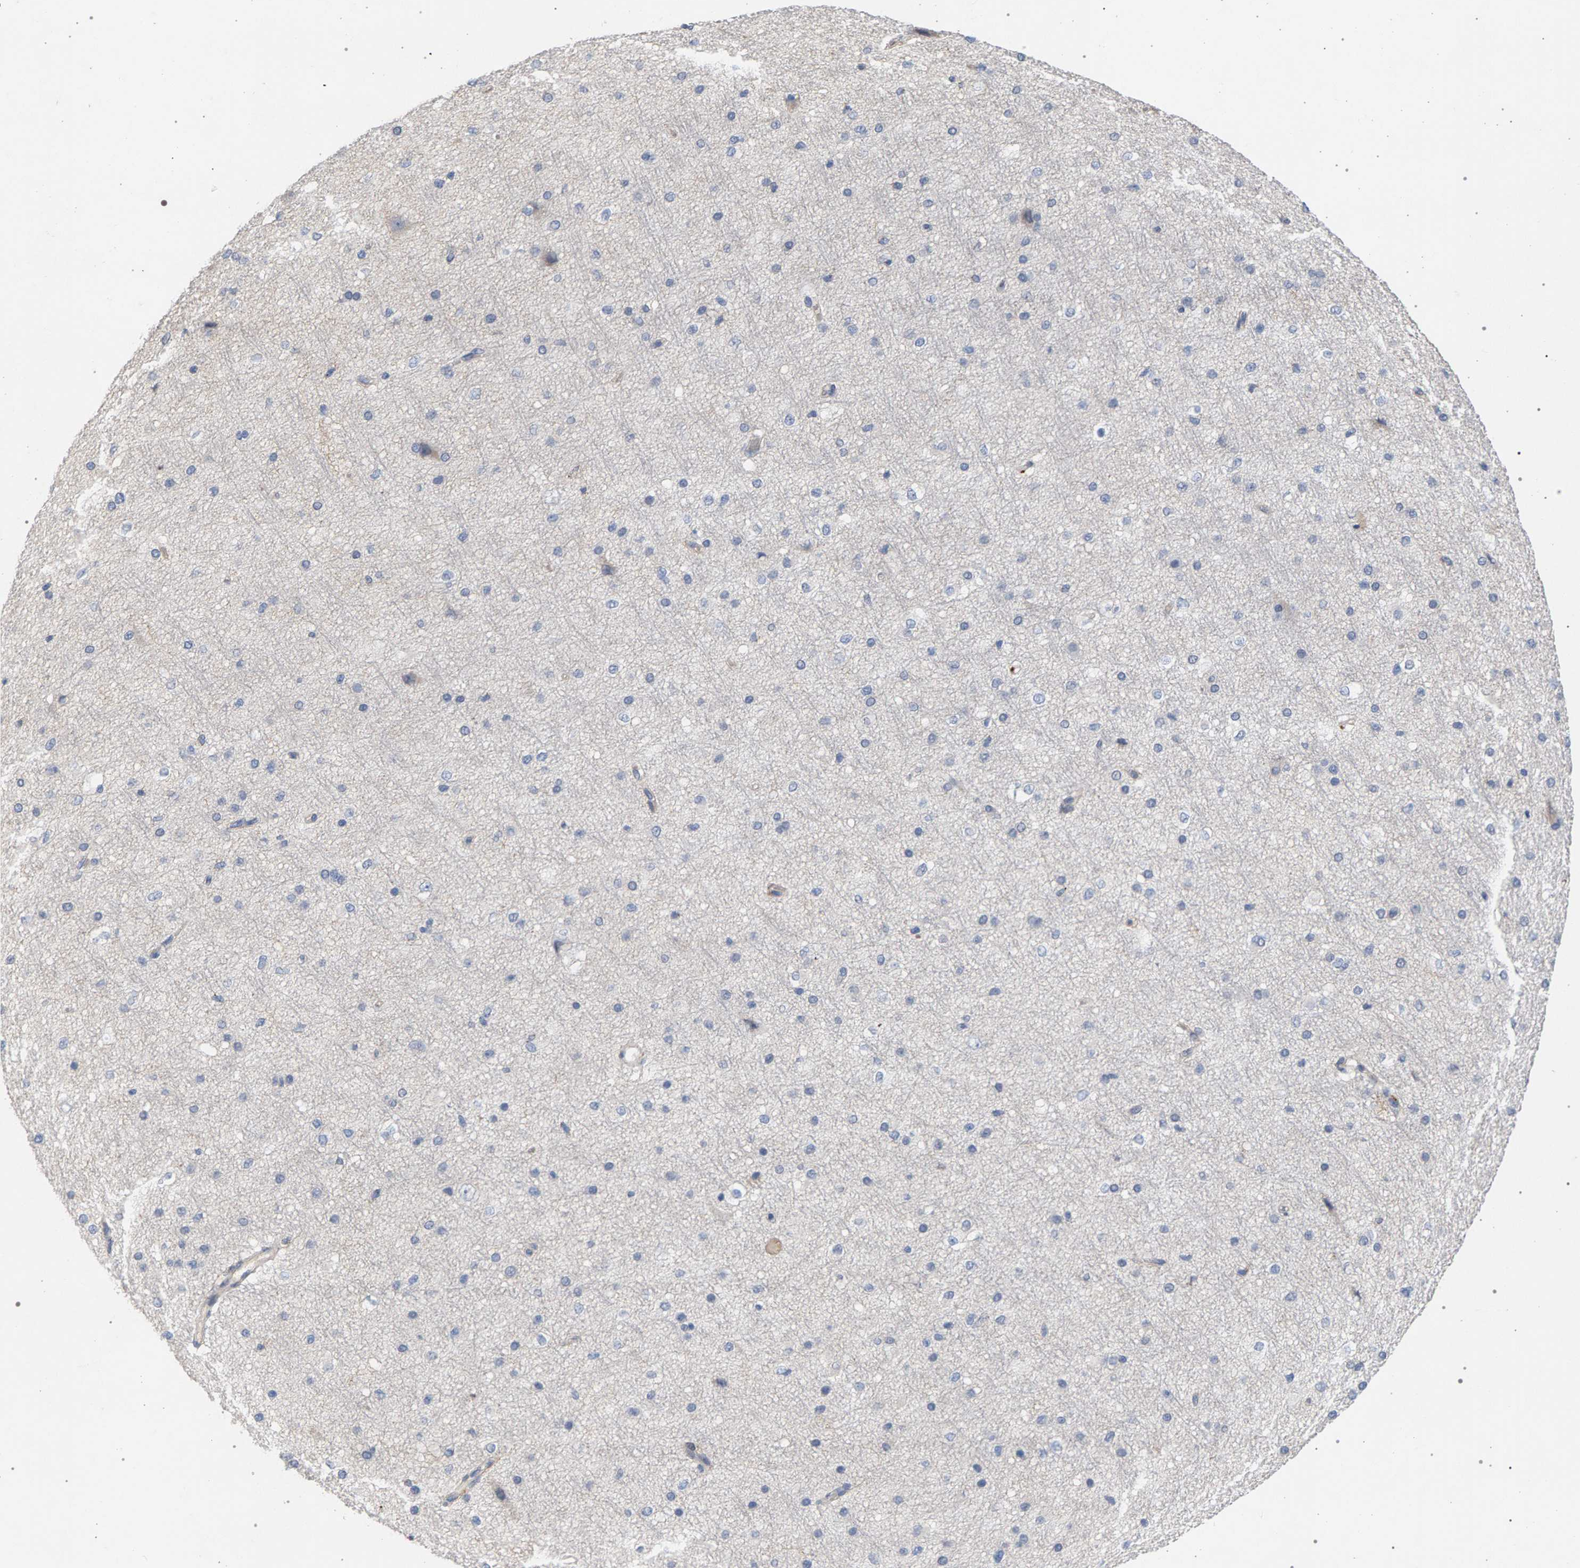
{"staining": {"intensity": "negative", "quantity": "none", "location": "none"}, "tissue": "cerebral cortex", "cell_type": "Endothelial cells", "image_type": "normal", "snomed": [{"axis": "morphology", "description": "Normal tissue, NOS"}, {"axis": "morphology", "description": "Developmental malformation"}, {"axis": "topography", "description": "Cerebral cortex"}], "caption": "High power microscopy micrograph of an immunohistochemistry (IHC) image of normal cerebral cortex, revealing no significant positivity in endothelial cells.", "gene": "MAMDC2", "patient": {"sex": "female", "age": 30}}